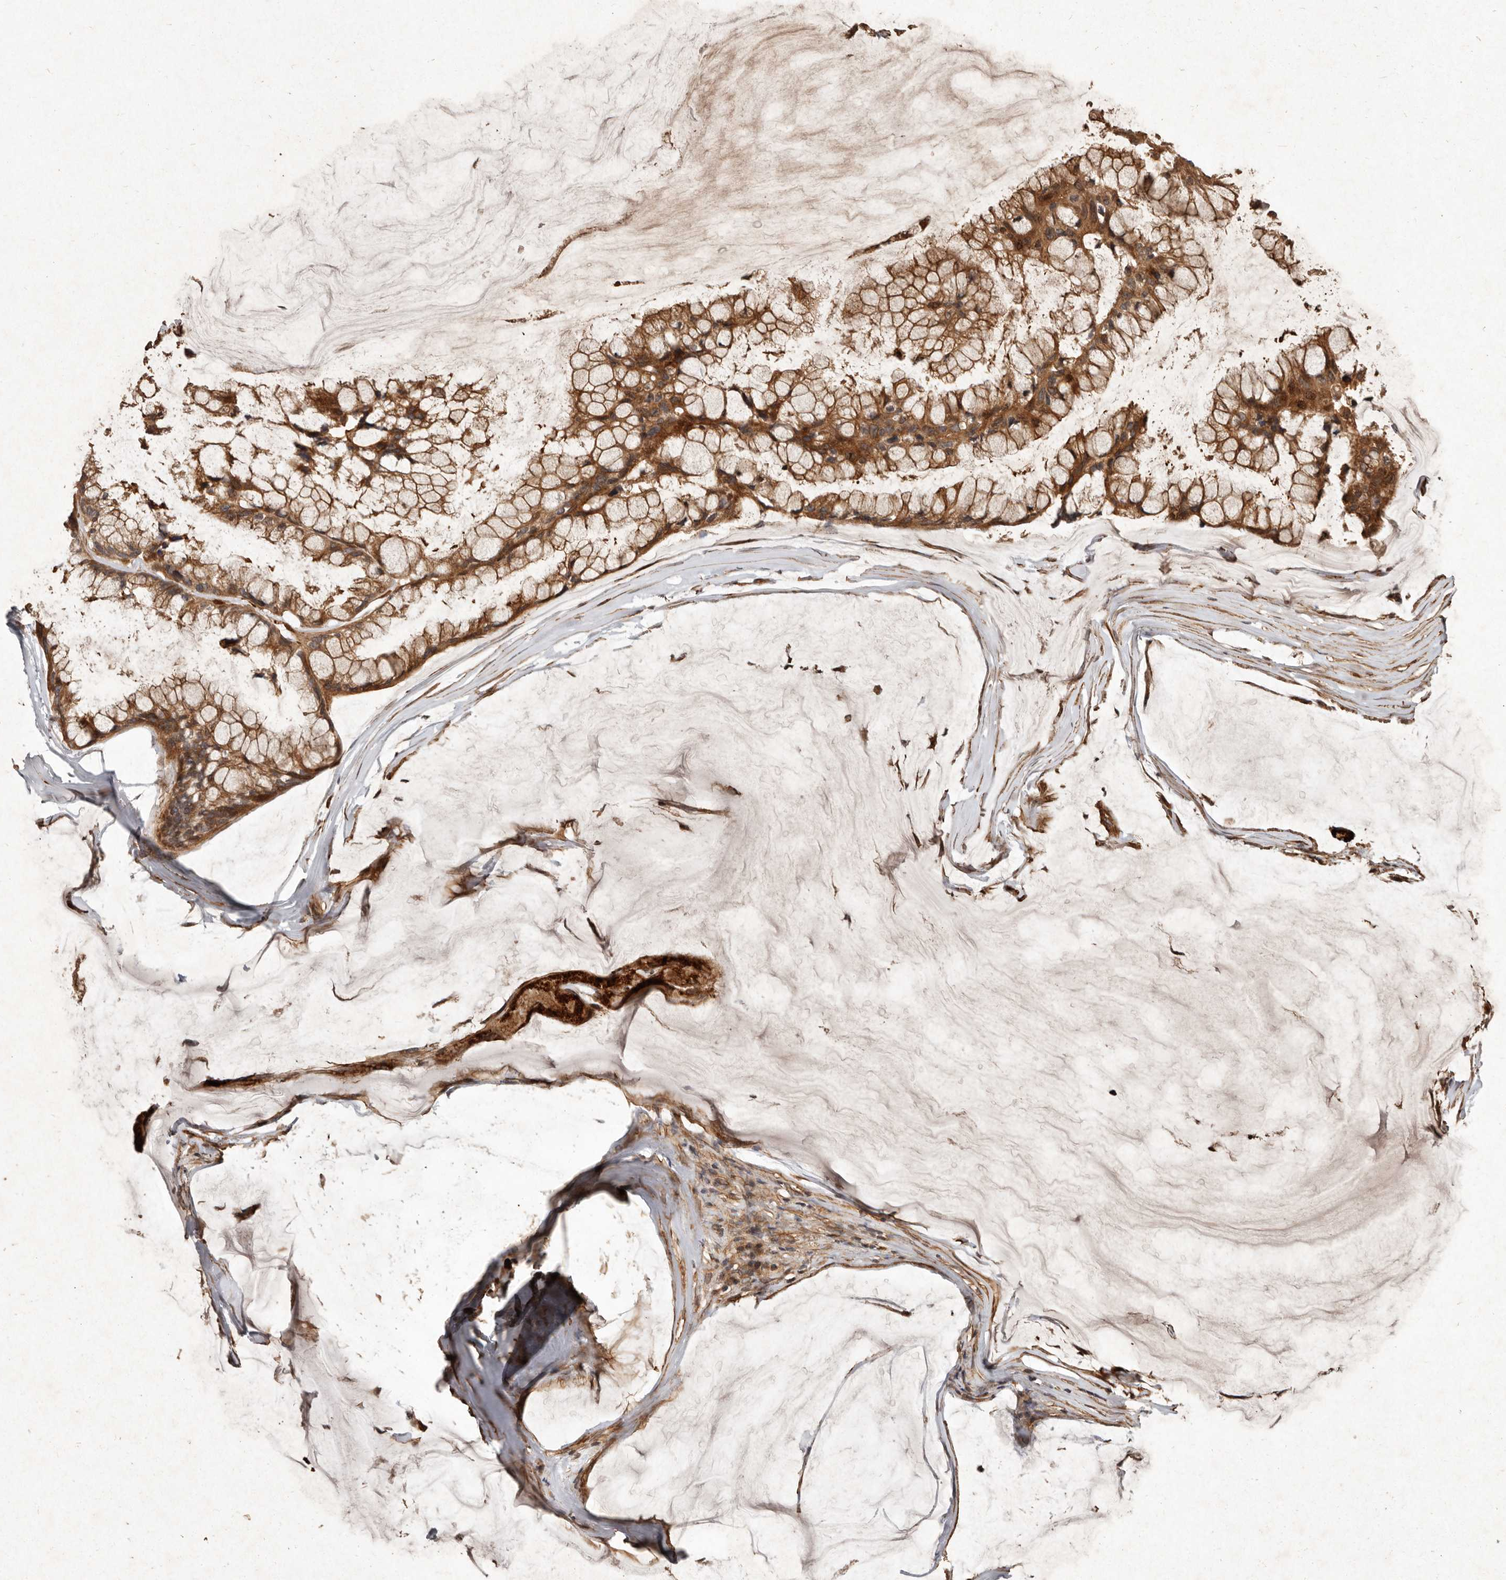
{"staining": {"intensity": "moderate", "quantity": ">75%", "location": "cytoplasmic/membranous"}, "tissue": "ovarian cancer", "cell_type": "Tumor cells", "image_type": "cancer", "snomed": [{"axis": "morphology", "description": "Cystadenocarcinoma, mucinous, NOS"}, {"axis": "topography", "description": "Ovary"}], "caption": "Ovarian cancer (mucinous cystadenocarcinoma) stained with a protein marker shows moderate staining in tumor cells.", "gene": "SEMA3A", "patient": {"sex": "female", "age": 39}}